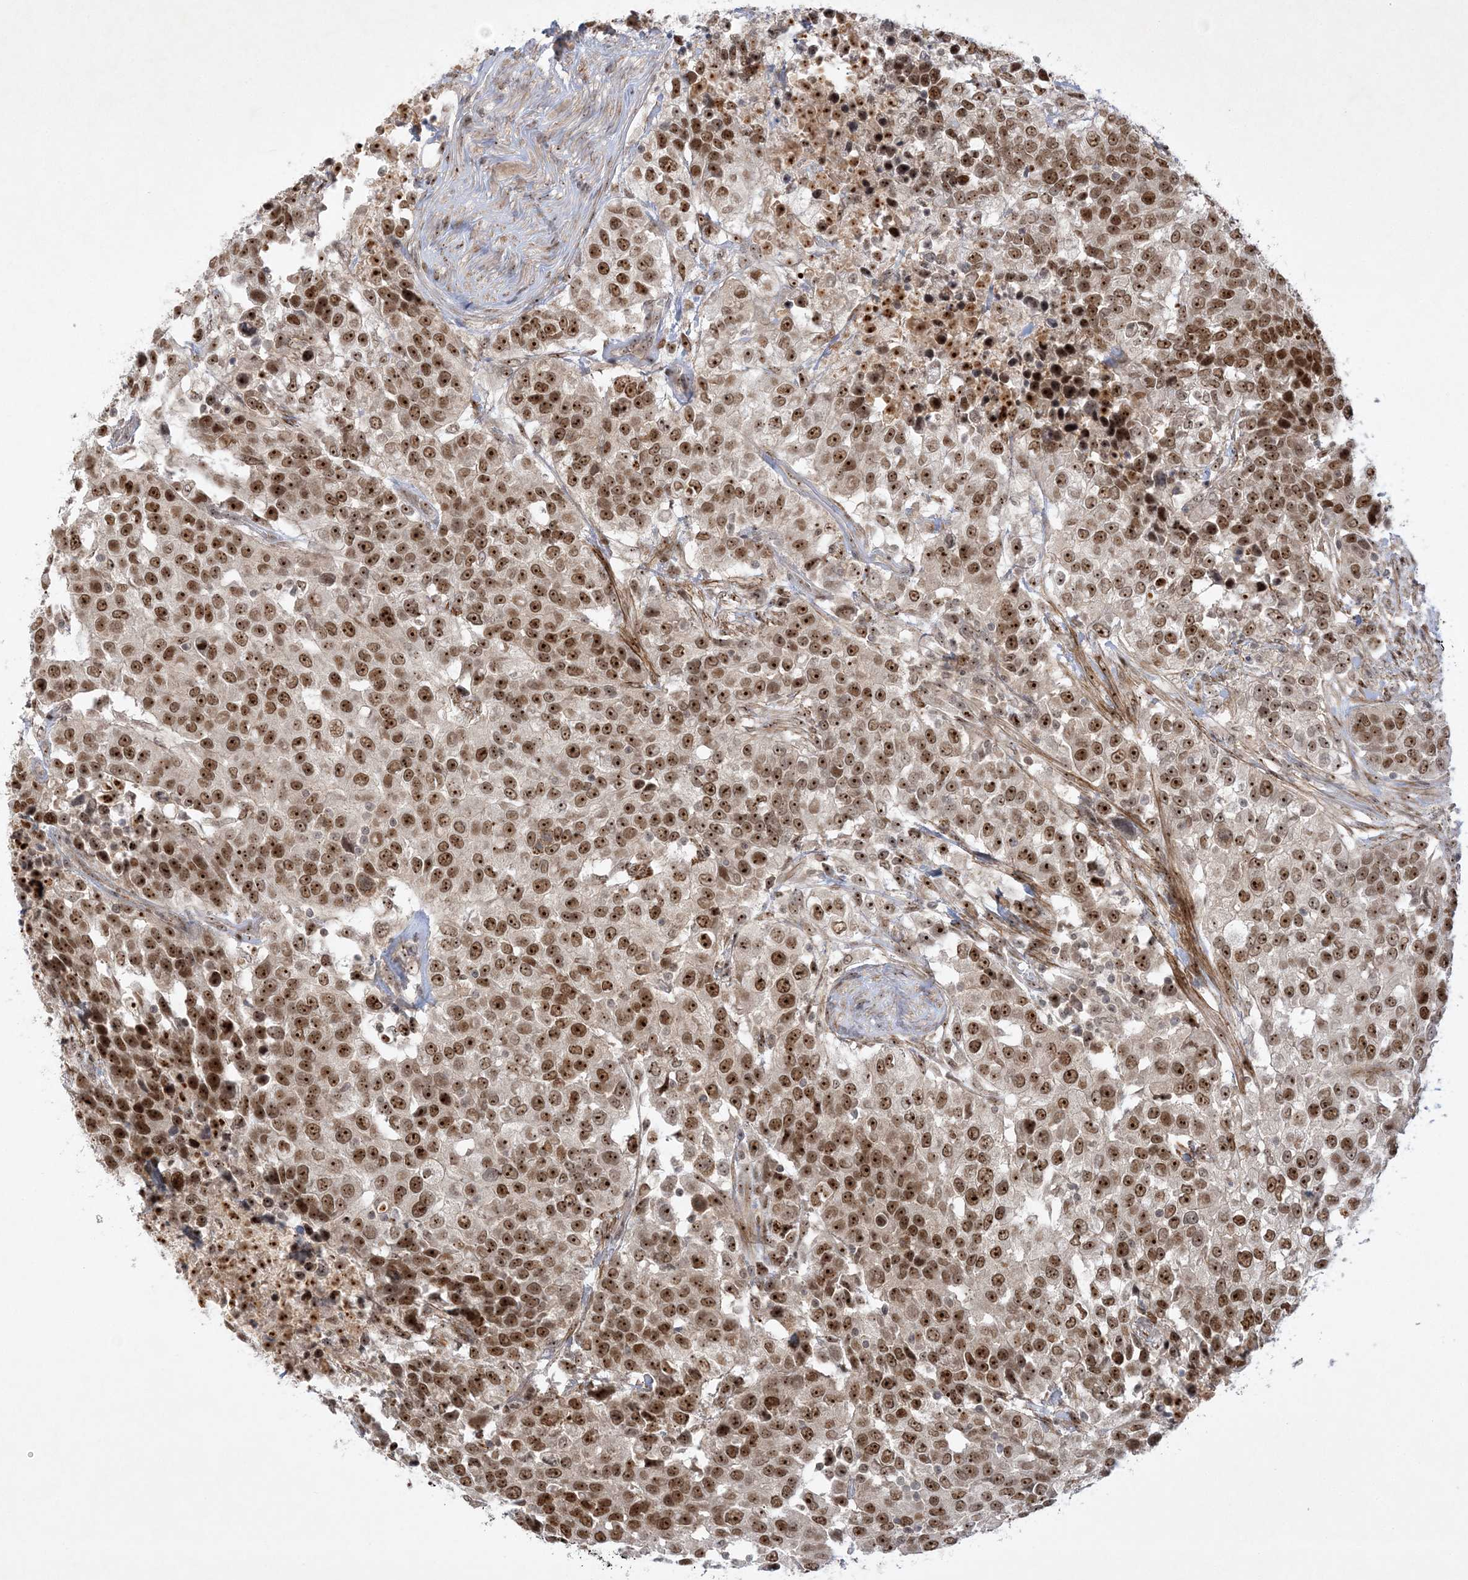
{"staining": {"intensity": "strong", "quantity": "25%-75%", "location": "nuclear"}, "tissue": "urothelial cancer", "cell_type": "Tumor cells", "image_type": "cancer", "snomed": [{"axis": "morphology", "description": "Urothelial carcinoma, High grade"}, {"axis": "topography", "description": "Urinary bladder"}], "caption": "Urothelial cancer stained for a protein demonstrates strong nuclear positivity in tumor cells.", "gene": "NPM3", "patient": {"sex": "female", "age": 80}}